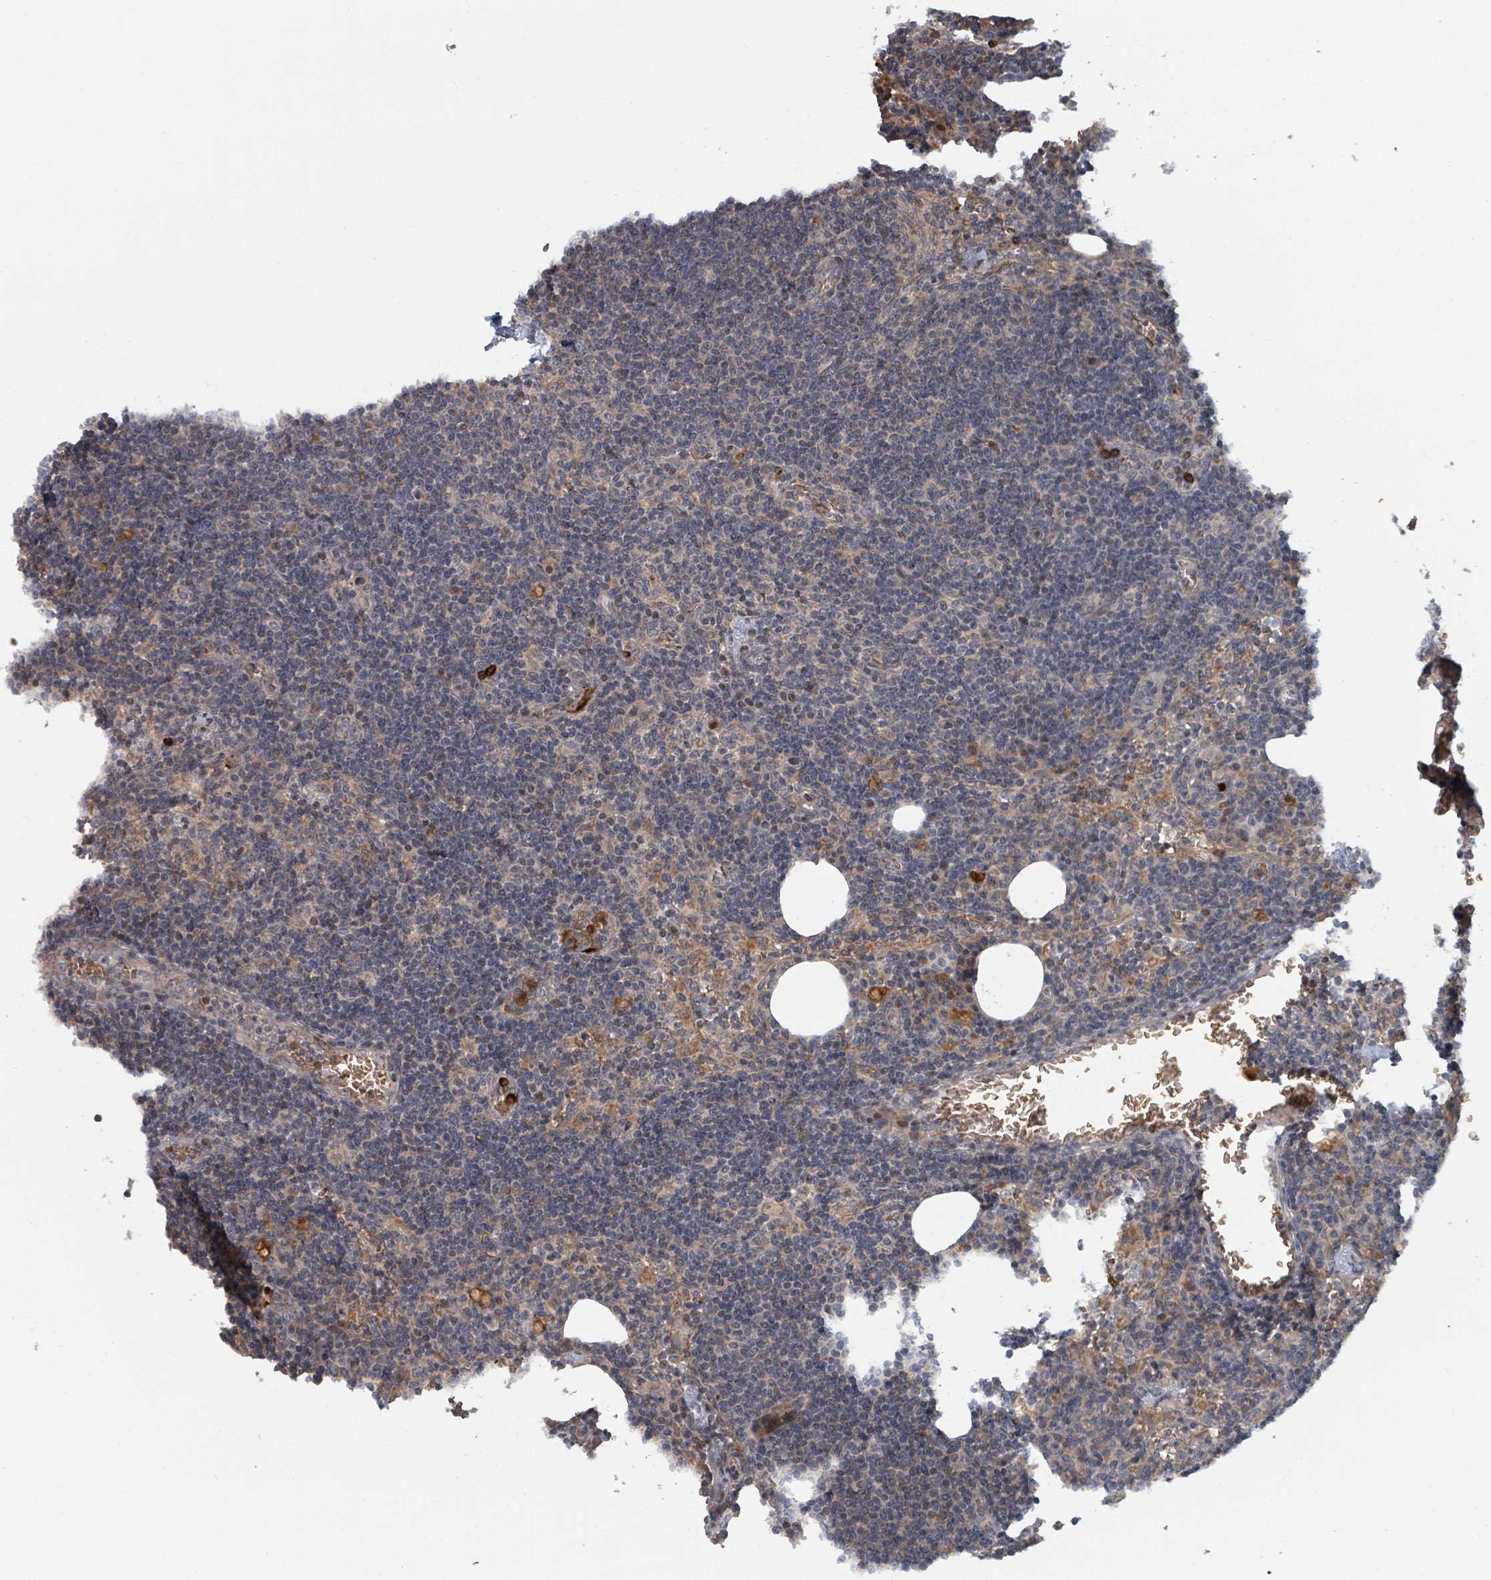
{"staining": {"intensity": "negative", "quantity": "none", "location": "none"}, "tissue": "lymph node", "cell_type": "Germinal center cells", "image_type": "normal", "snomed": [{"axis": "morphology", "description": "Normal tissue, NOS"}, {"axis": "topography", "description": "Lymph node"}], "caption": "This is a micrograph of immunohistochemistry staining of normal lymph node, which shows no staining in germinal center cells.", "gene": "TRPC4AP", "patient": {"sex": "female", "age": 27}}